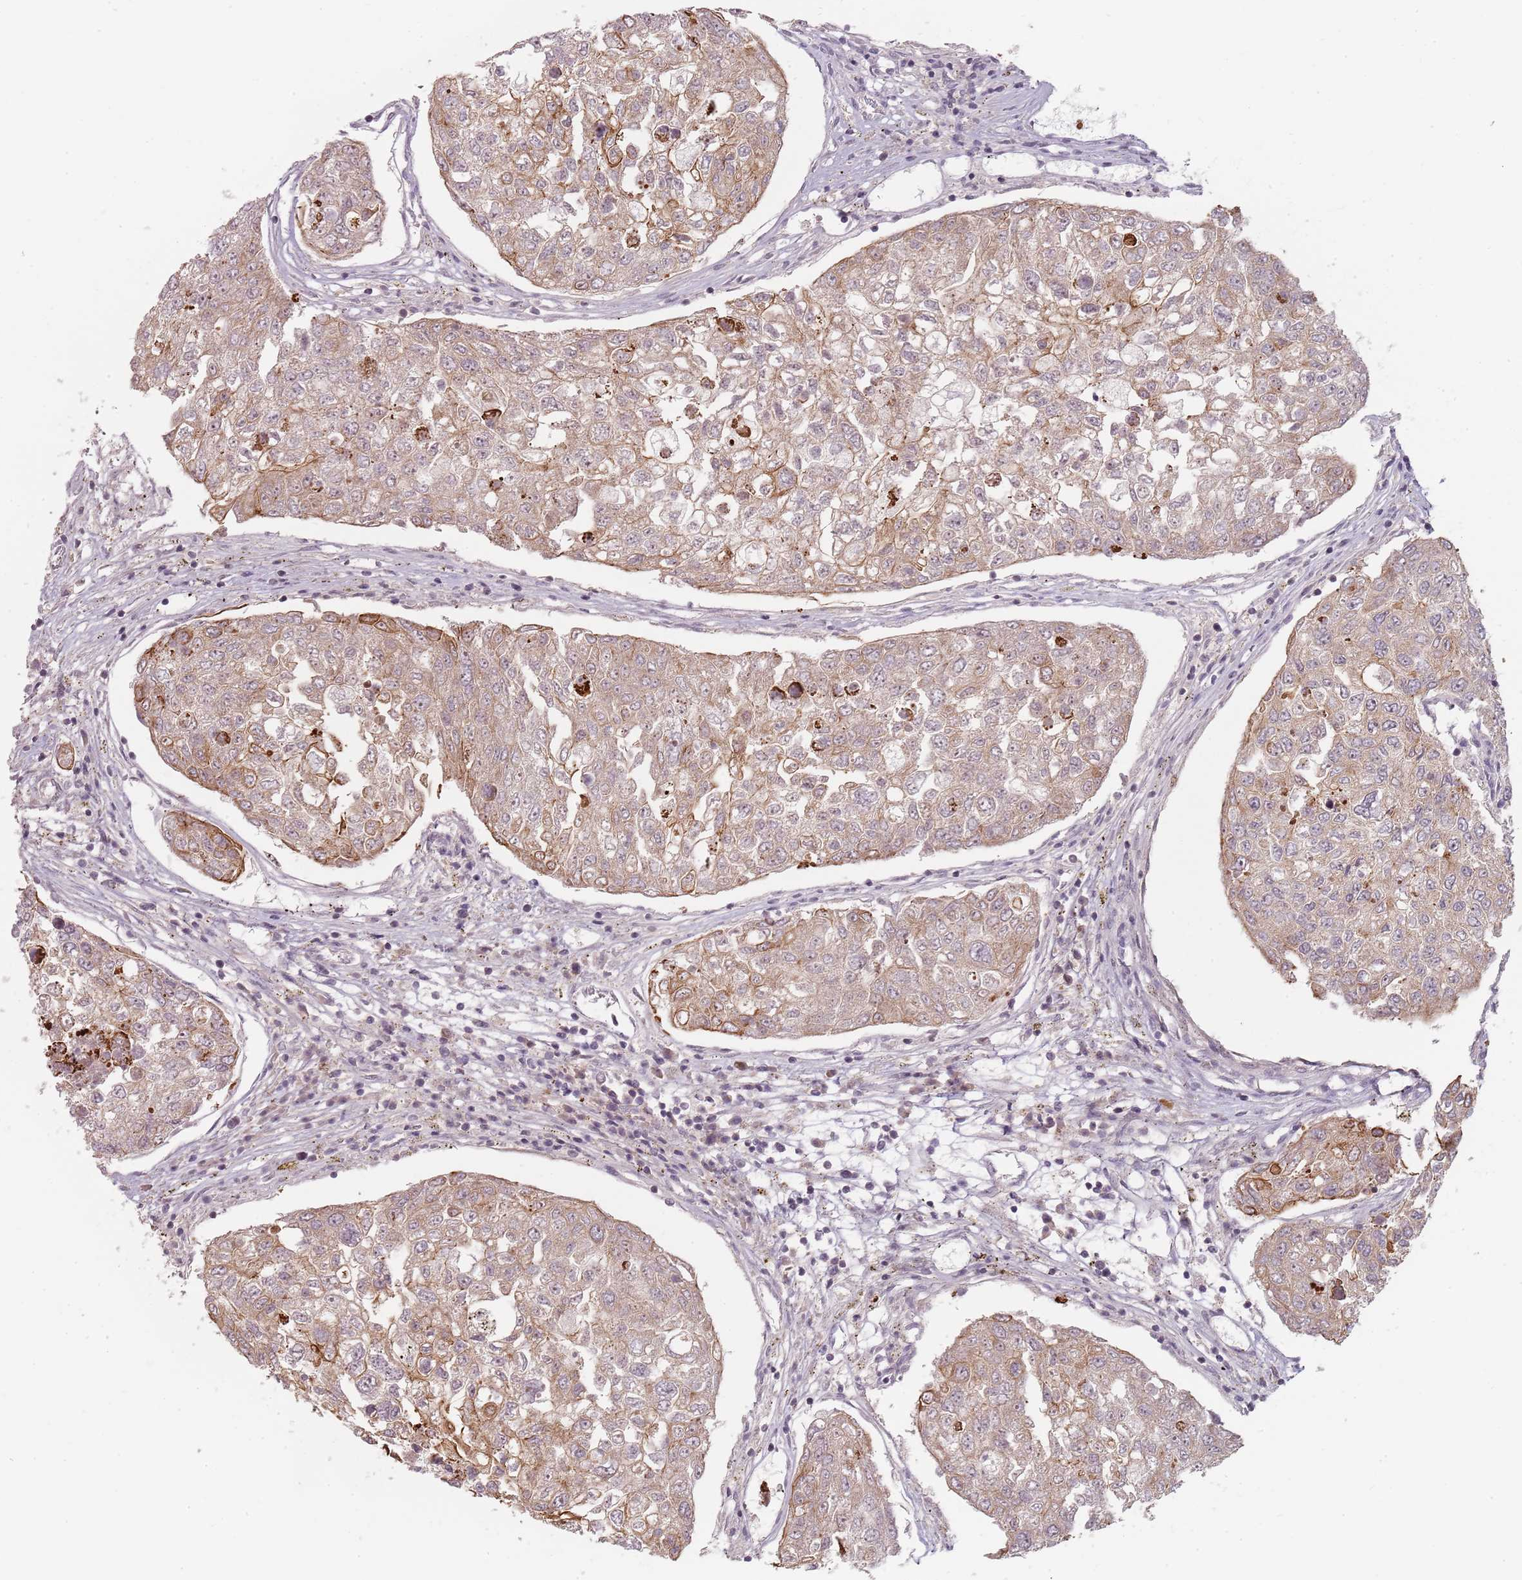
{"staining": {"intensity": "weak", "quantity": ">75%", "location": "cytoplasmic/membranous"}, "tissue": "urothelial cancer", "cell_type": "Tumor cells", "image_type": "cancer", "snomed": [{"axis": "morphology", "description": "Urothelial carcinoma, High grade"}, {"axis": "topography", "description": "Lymph node"}, {"axis": "topography", "description": "Urinary bladder"}], "caption": "An immunohistochemistry image of neoplastic tissue is shown. Protein staining in brown labels weak cytoplasmic/membranous positivity in urothelial cancer within tumor cells. (DAB = brown stain, brightfield microscopy at high magnification).", "gene": "RPS6KA2", "patient": {"sex": "male", "age": 51}}